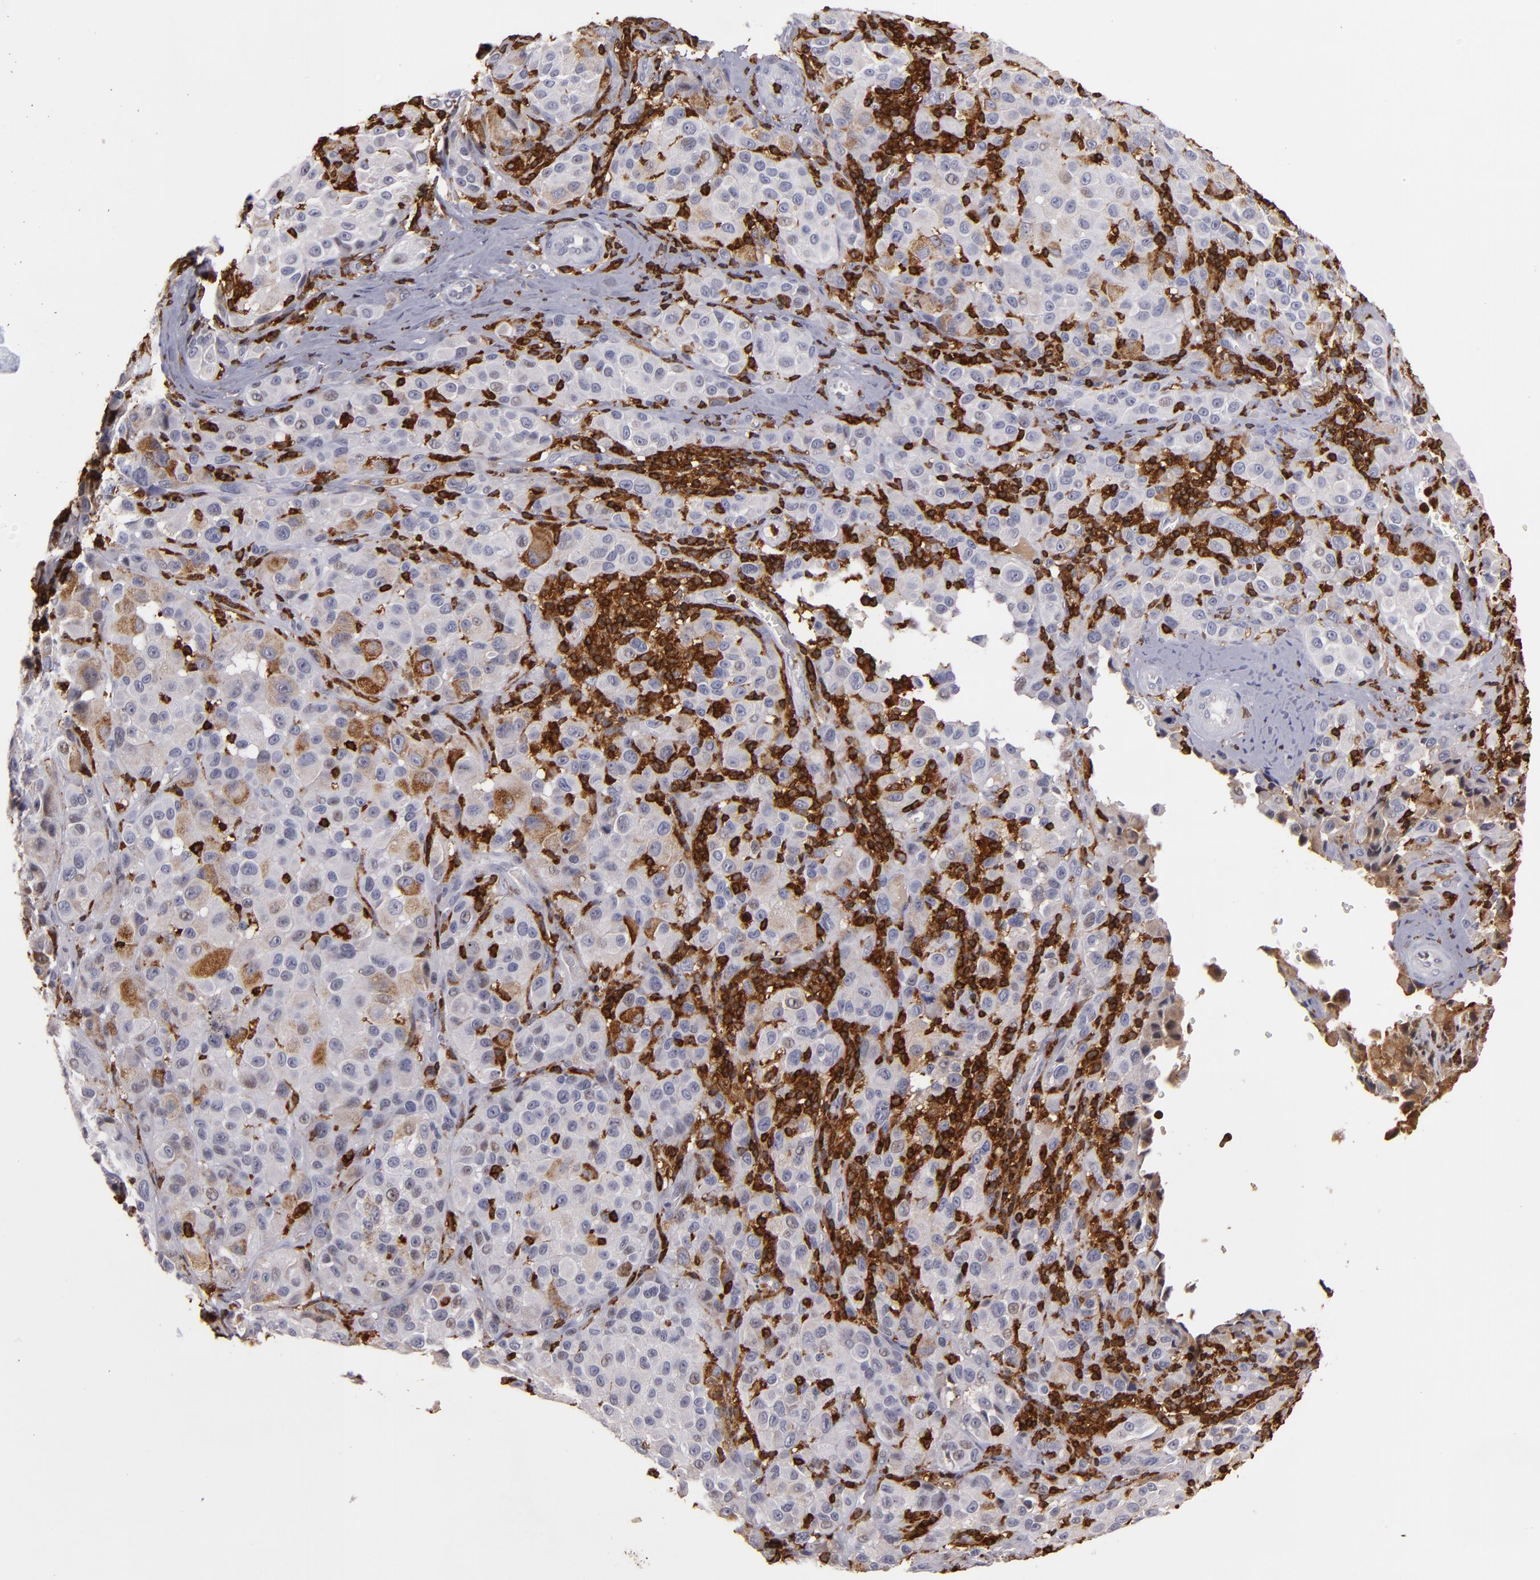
{"staining": {"intensity": "weak", "quantity": "25%-75%", "location": "cytoplasmic/membranous,nuclear"}, "tissue": "melanoma", "cell_type": "Tumor cells", "image_type": "cancer", "snomed": [{"axis": "morphology", "description": "Malignant melanoma, NOS"}, {"axis": "topography", "description": "Skin"}], "caption": "Weak cytoplasmic/membranous and nuclear positivity for a protein is identified in approximately 25%-75% of tumor cells of melanoma using IHC.", "gene": "WAS", "patient": {"sex": "female", "age": 21}}